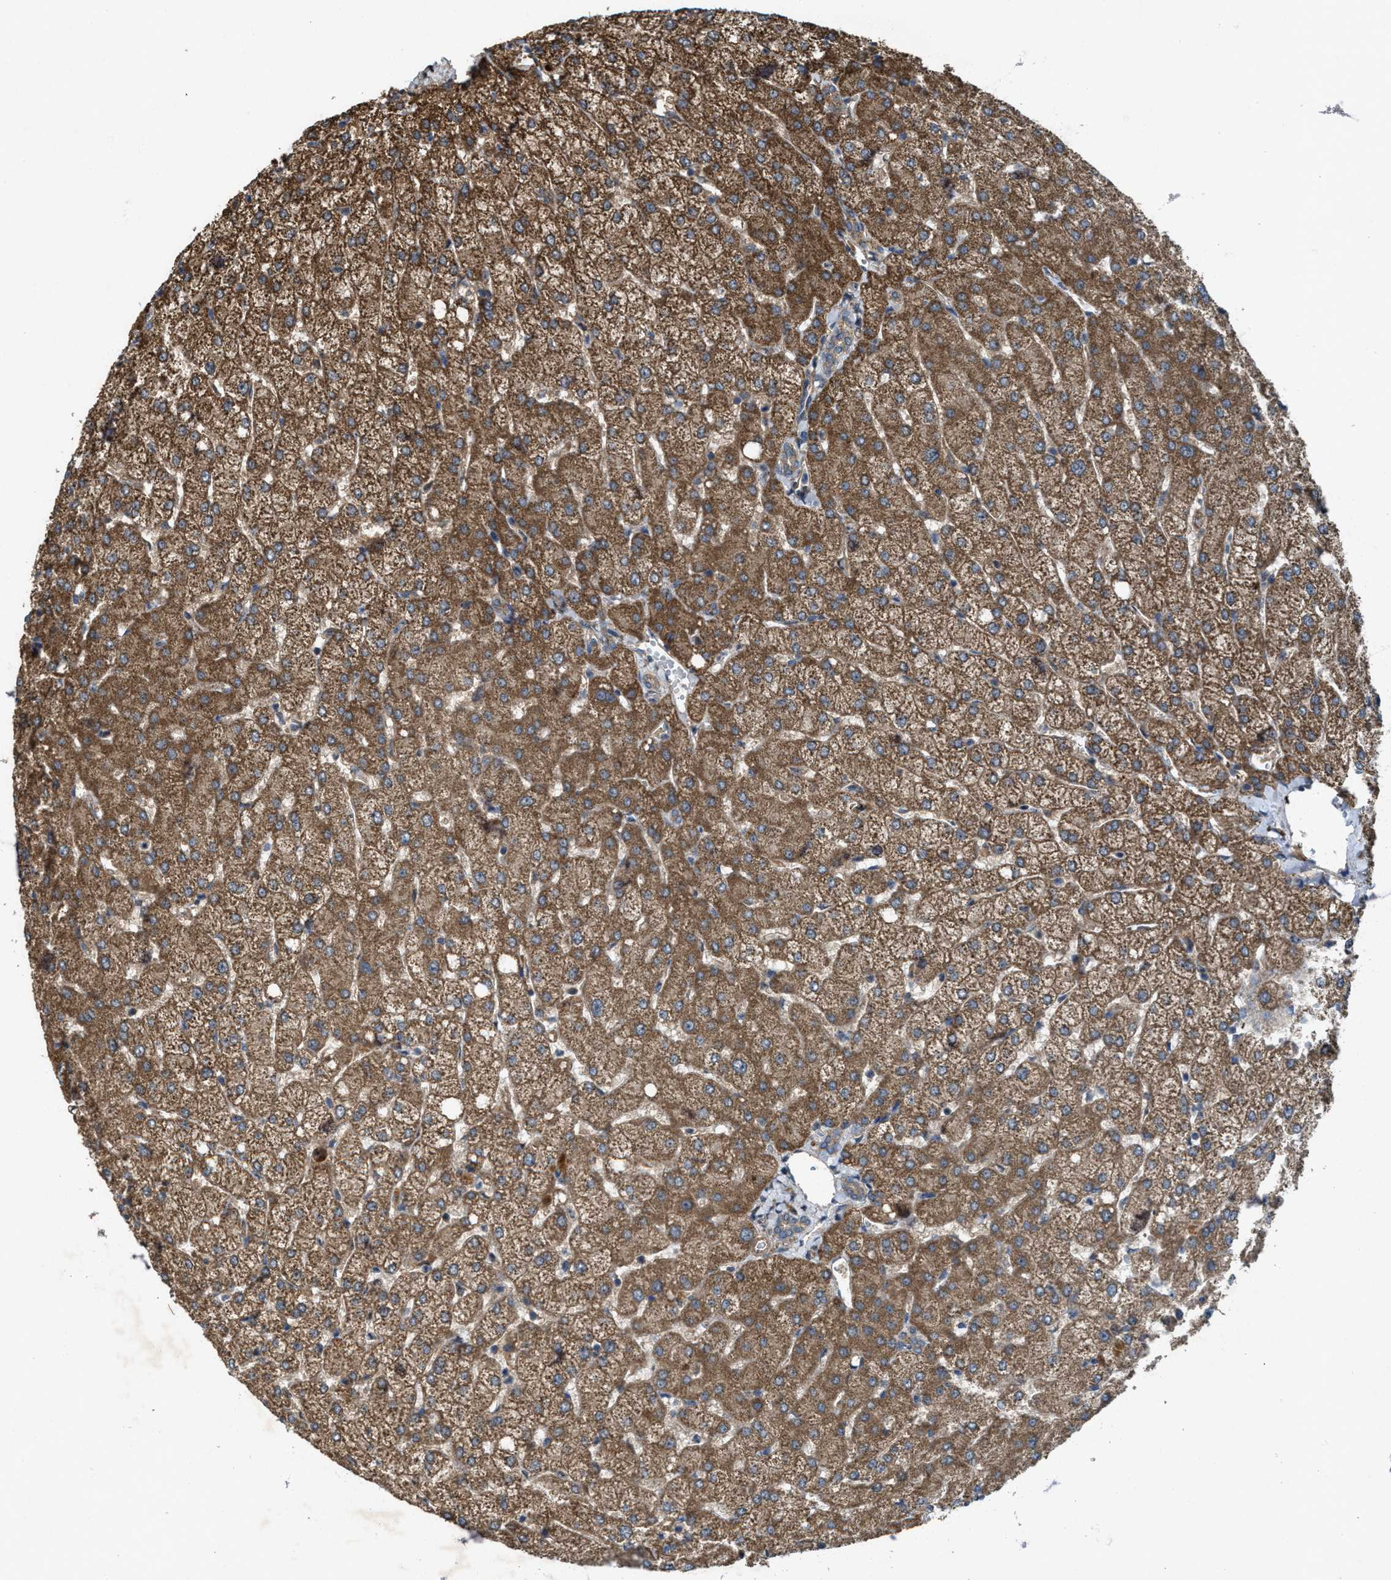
{"staining": {"intensity": "weak", "quantity": ">75%", "location": "cytoplasmic/membranous"}, "tissue": "liver", "cell_type": "Cholangiocytes", "image_type": "normal", "snomed": [{"axis": "morphology", "description": "Normal tissue, NOS"}, {"axis": "topography", "description": "Liver"}], "caption": "An immunohistochemistry (IHC) image of benign tissue is shown. Protein staining in brown shows weak cytoplasmic/membranous positivity in liver within cholangiocytes.", "gene": "PDP2", "patient": {"sex": "female", "age": 54}}